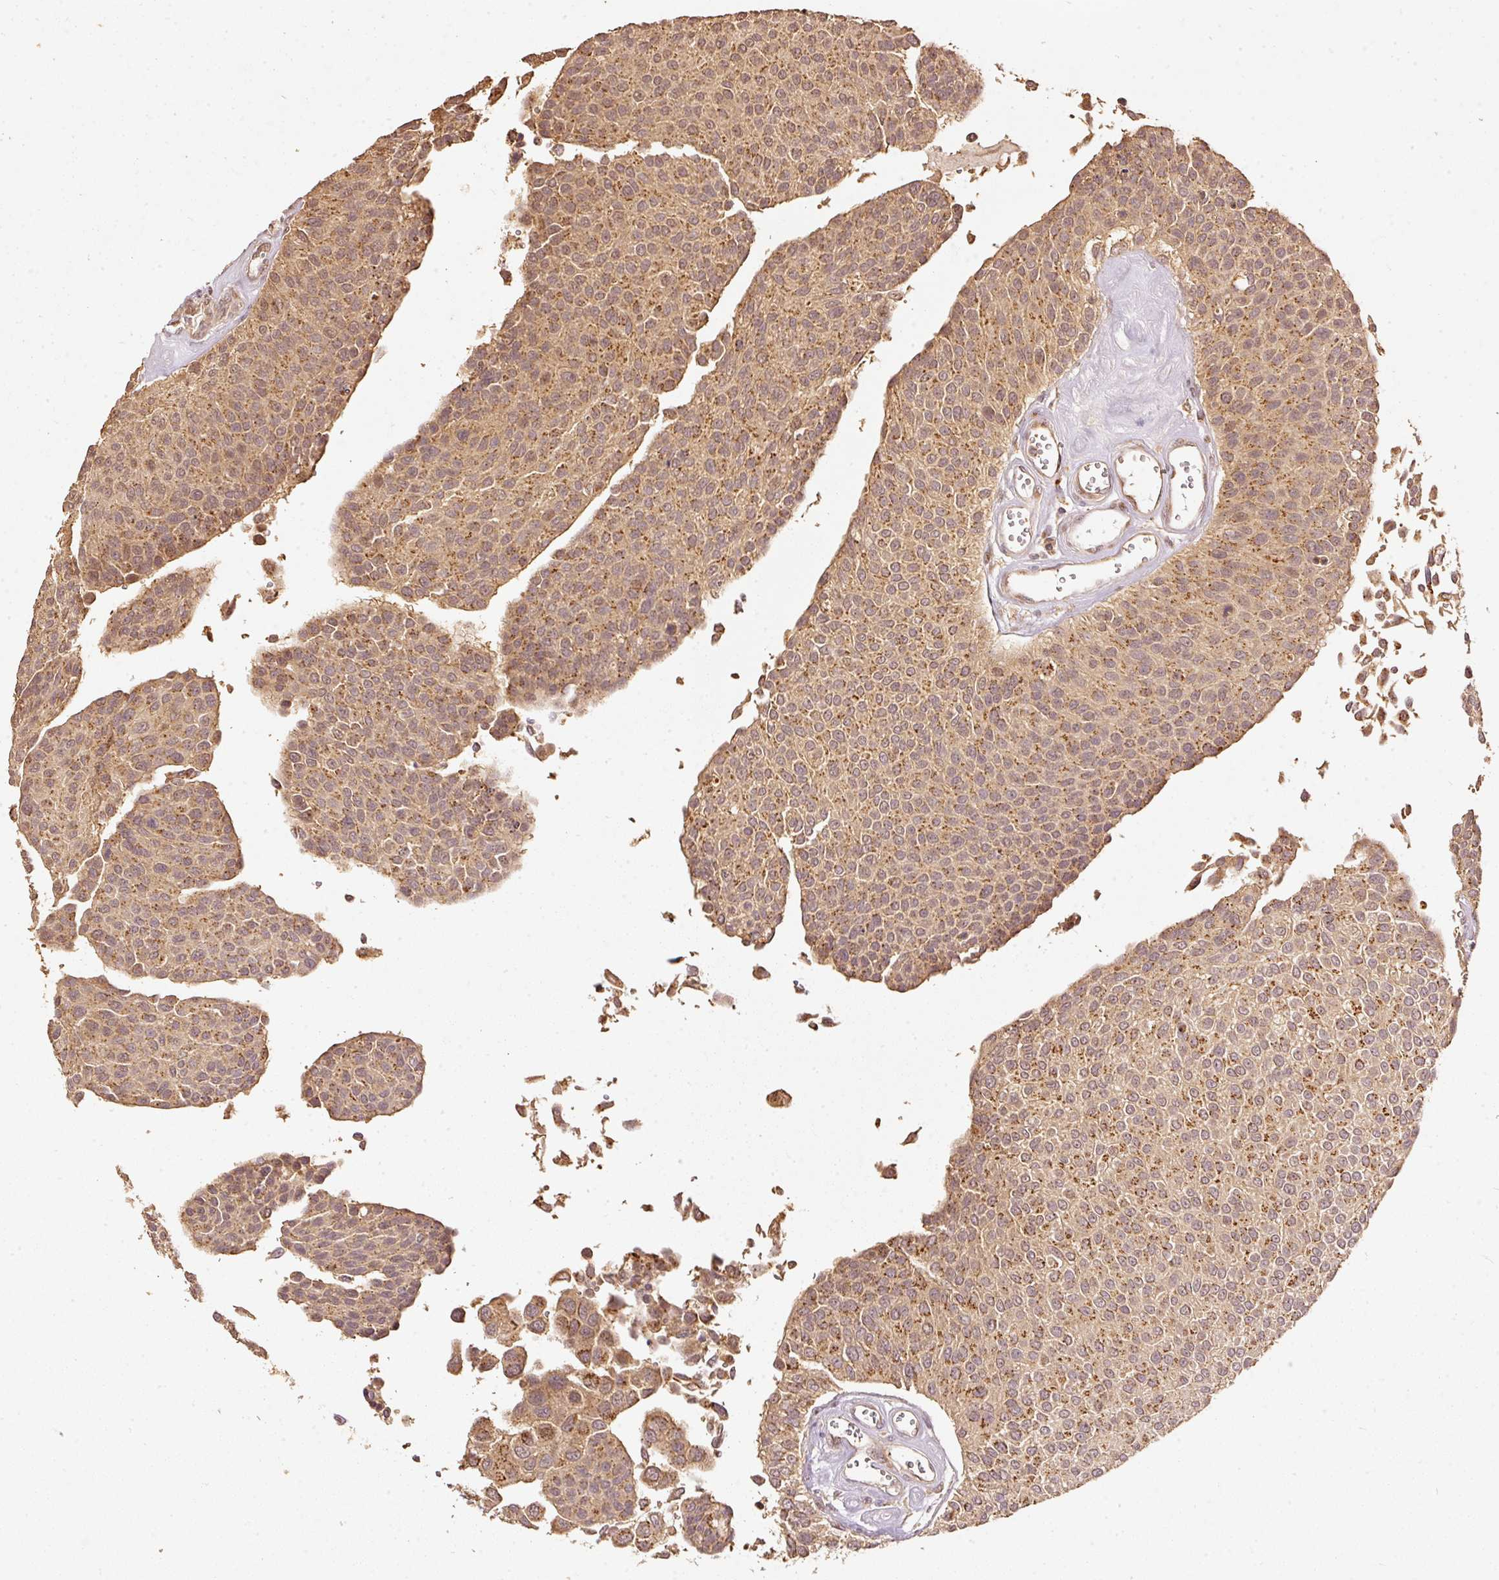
{"staining": {"intensity": "moderate", "quantity": ">75%", "location": "cytoplasmic/membranous"}, "tissue": "urothelial cancer", "cell_type": "Tumor cells", "image_type": "cancer", "snomed": [{"axis": "morphology", "description": "Urothelial carcinoma, NOS"}, {"axis": "topography", "description": "Urinary bladder"}], "caption": "Tumor cells reveal moderate cytoplasmic/membranous staining in approximately >75% of cells in urothelial cancer.", "gene": "FUT8", "patient": {"sex": "male", "age": 55}}